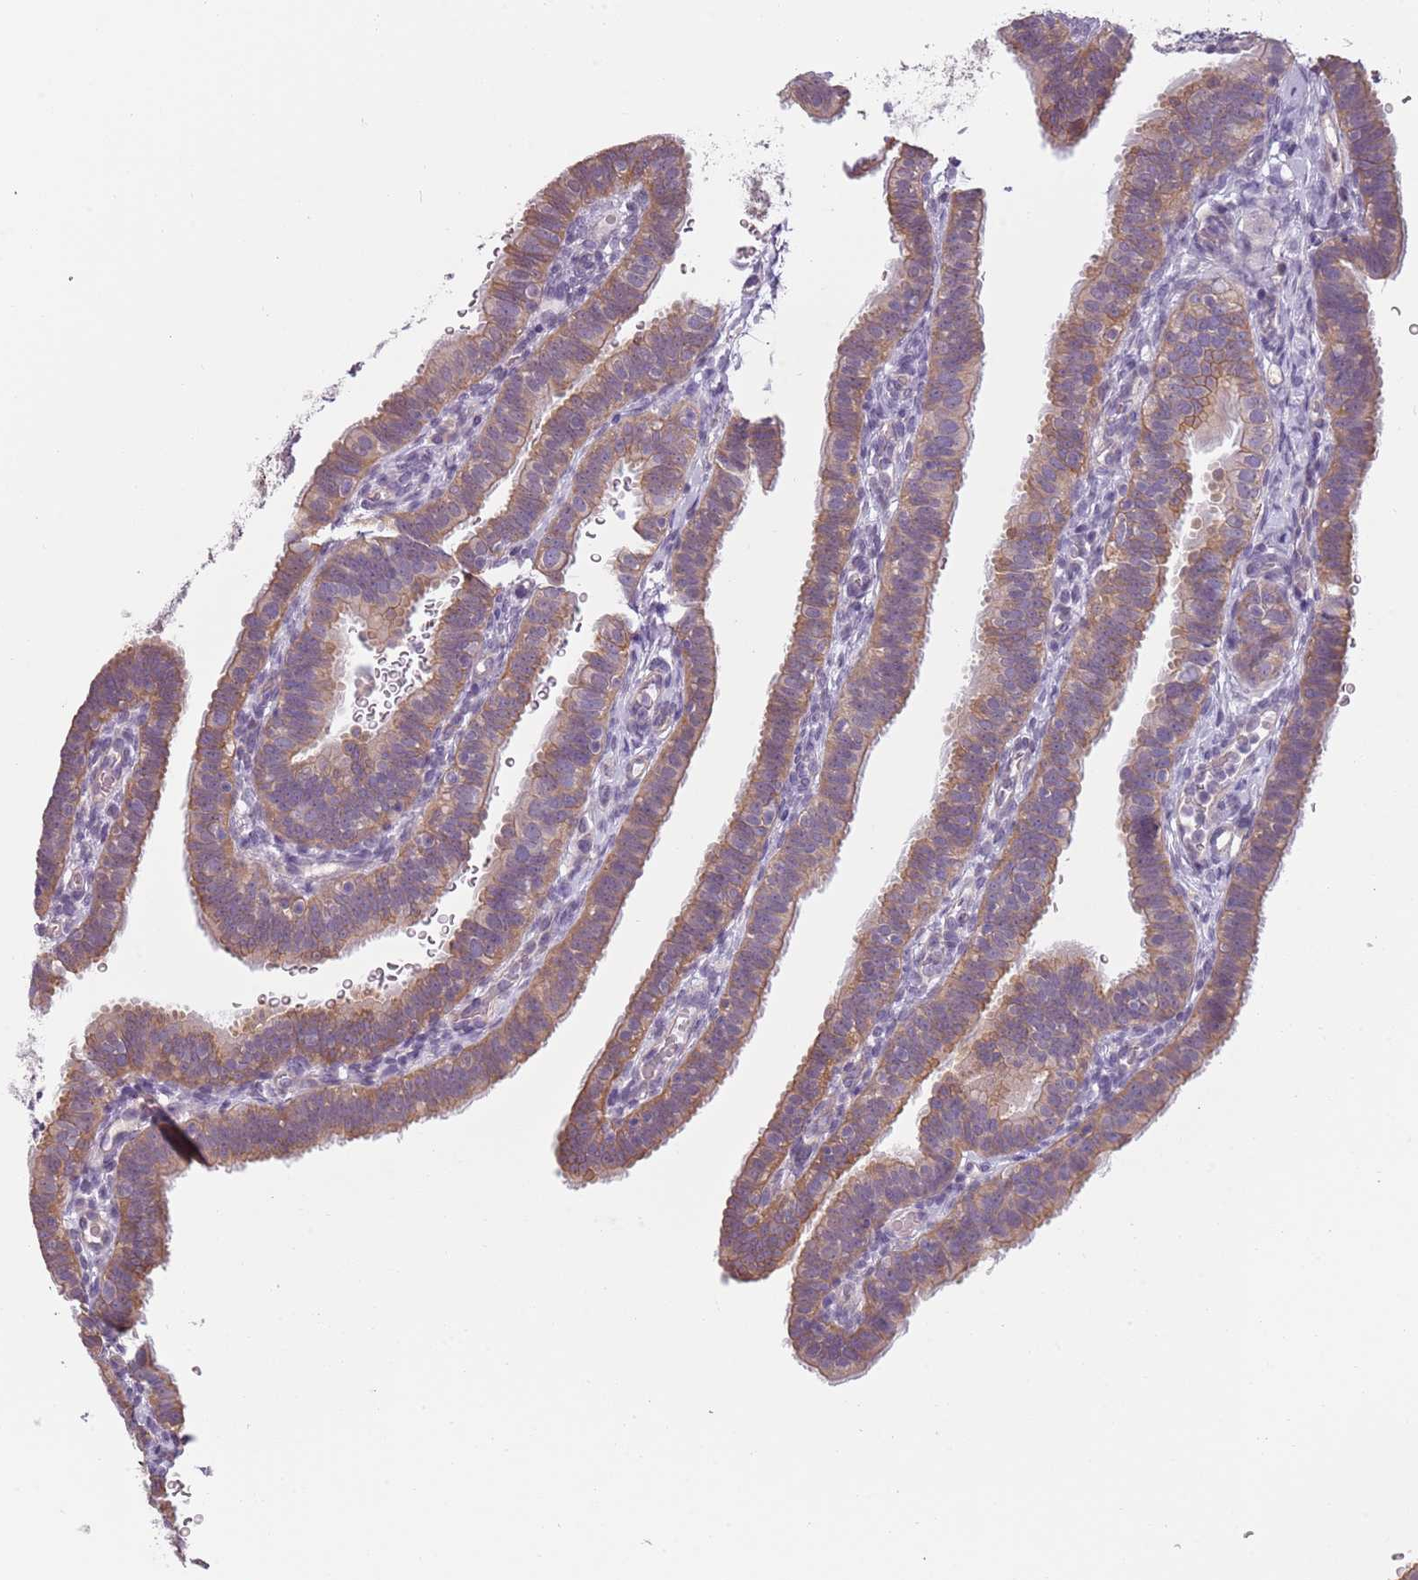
{"staining": {"intensity": "moderate", "quantity": ">75%", "location": "cytoplasmic/membranous"}, "tissue": "fallopian tube", "cell_type": "Glandular cells", "image_type": "normal", "snomed": [{"axis": "morphology", "description": "Normal tissue, NOS"}, {"axis": "topography", "description": "Fallopian tube"}], "caption": "High-magnification brightfield microscopy of benign fallopian tube stained with DAB (brown) and counterstained with hematoxylin (blue). glandular cells exhibit moderate cytoplasmic/membranous expression is appreciated in approximately>75% of cells.", "gene": "TLCD2", "patient": {"sex": "female", "age": 41}}